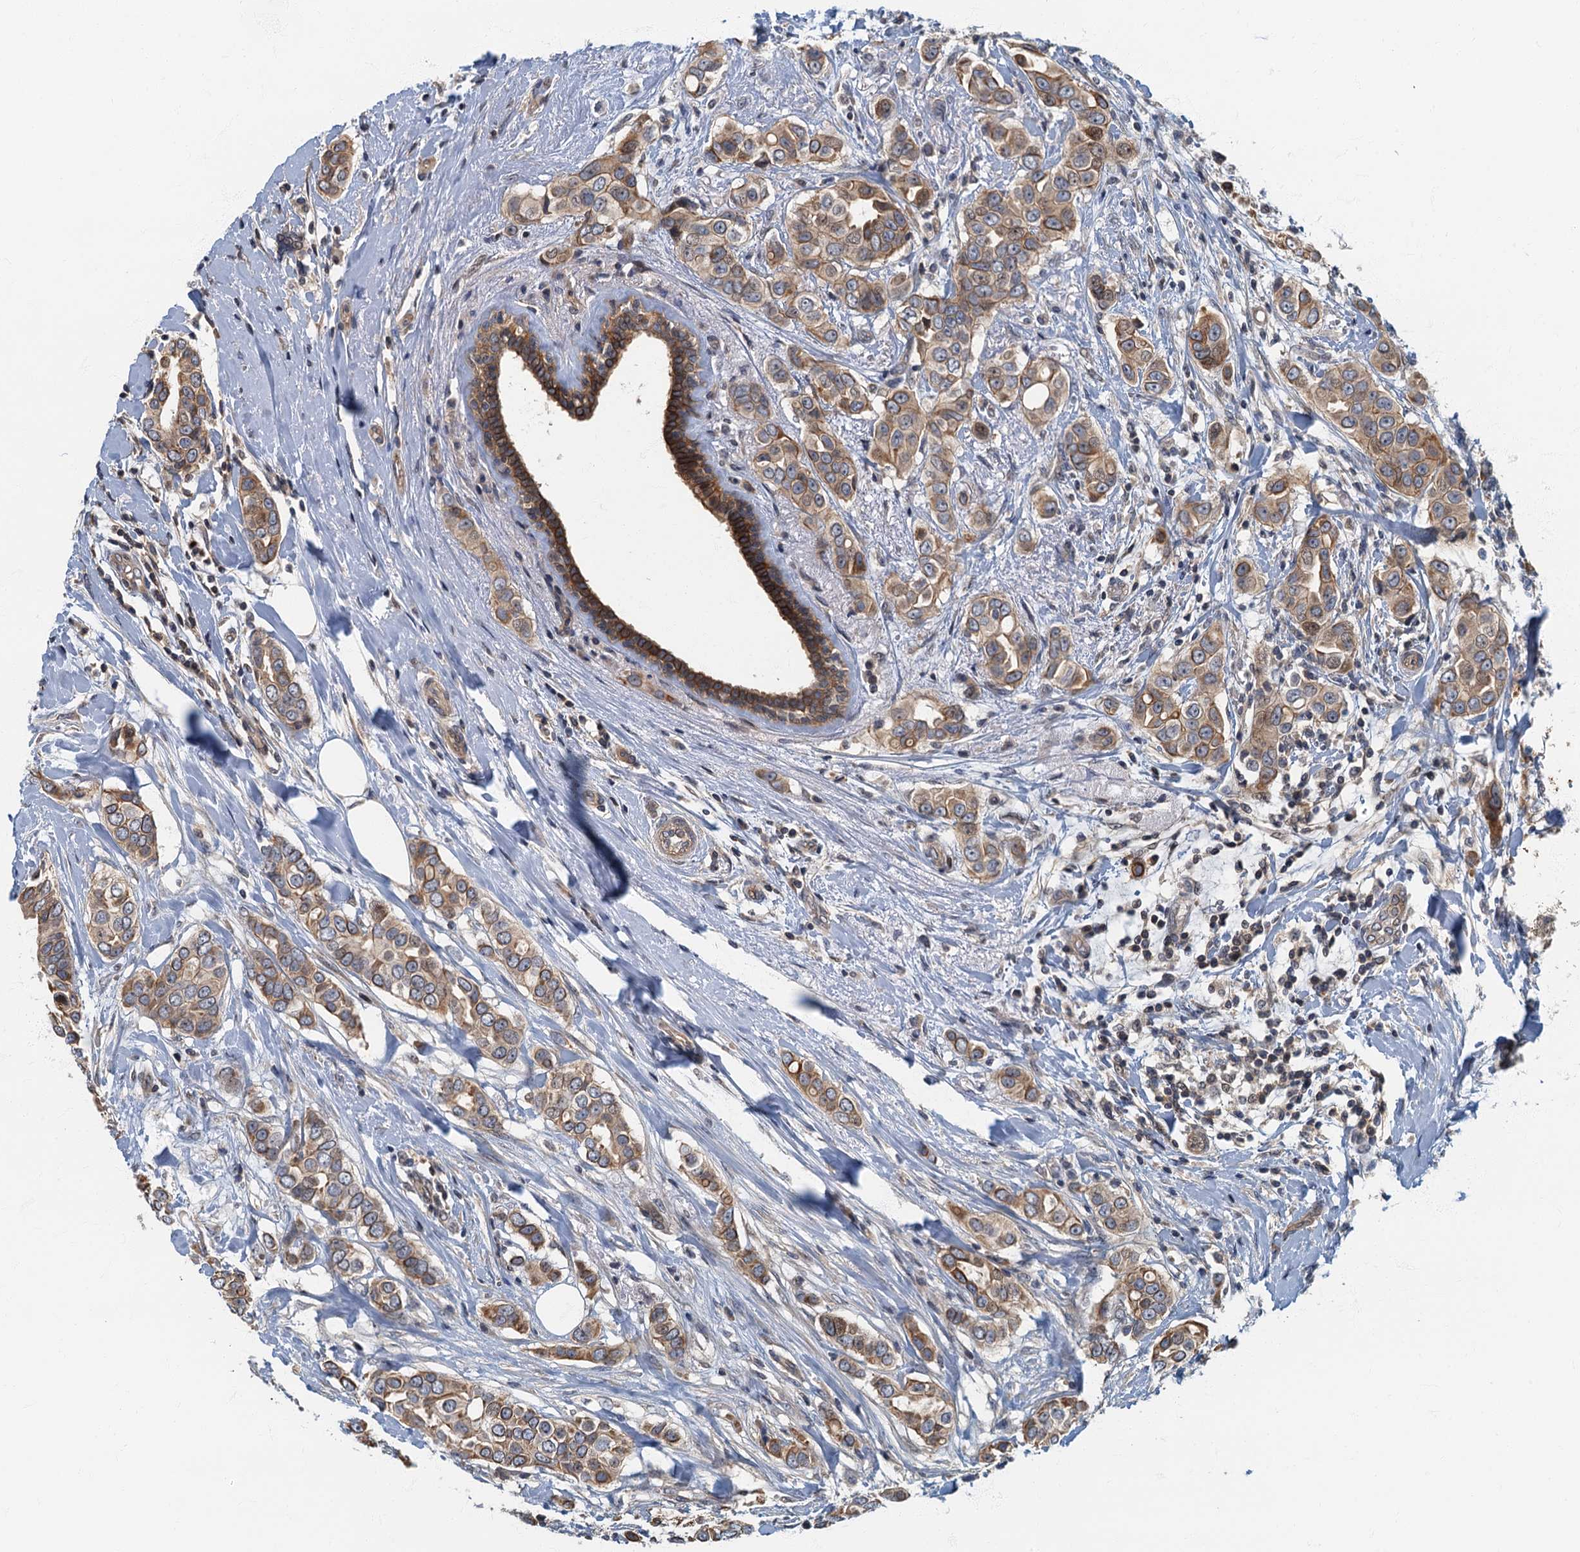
{"staining": {"intensity": "moderate", "quantity": ">75%", "location": "cytoplasmic/membranous"}, "tissue": "breast cancer", "cell_type": "Tumor cells", "image_type": "cancer", "snomed": [{"axis": "morphology", "description": "Lobular carcinoma"}, {"axis": "topography", "description": "Breast"}], "caption": "Breast cancer (lobular carcinoma) was stained to show a protein in brown. There is medium levels of moderate cytoplasmic/membranous positivity in about >75% of tumor cells.", "gene": "CKAP2L", "patient": {"sex": "female", "age": 51}}